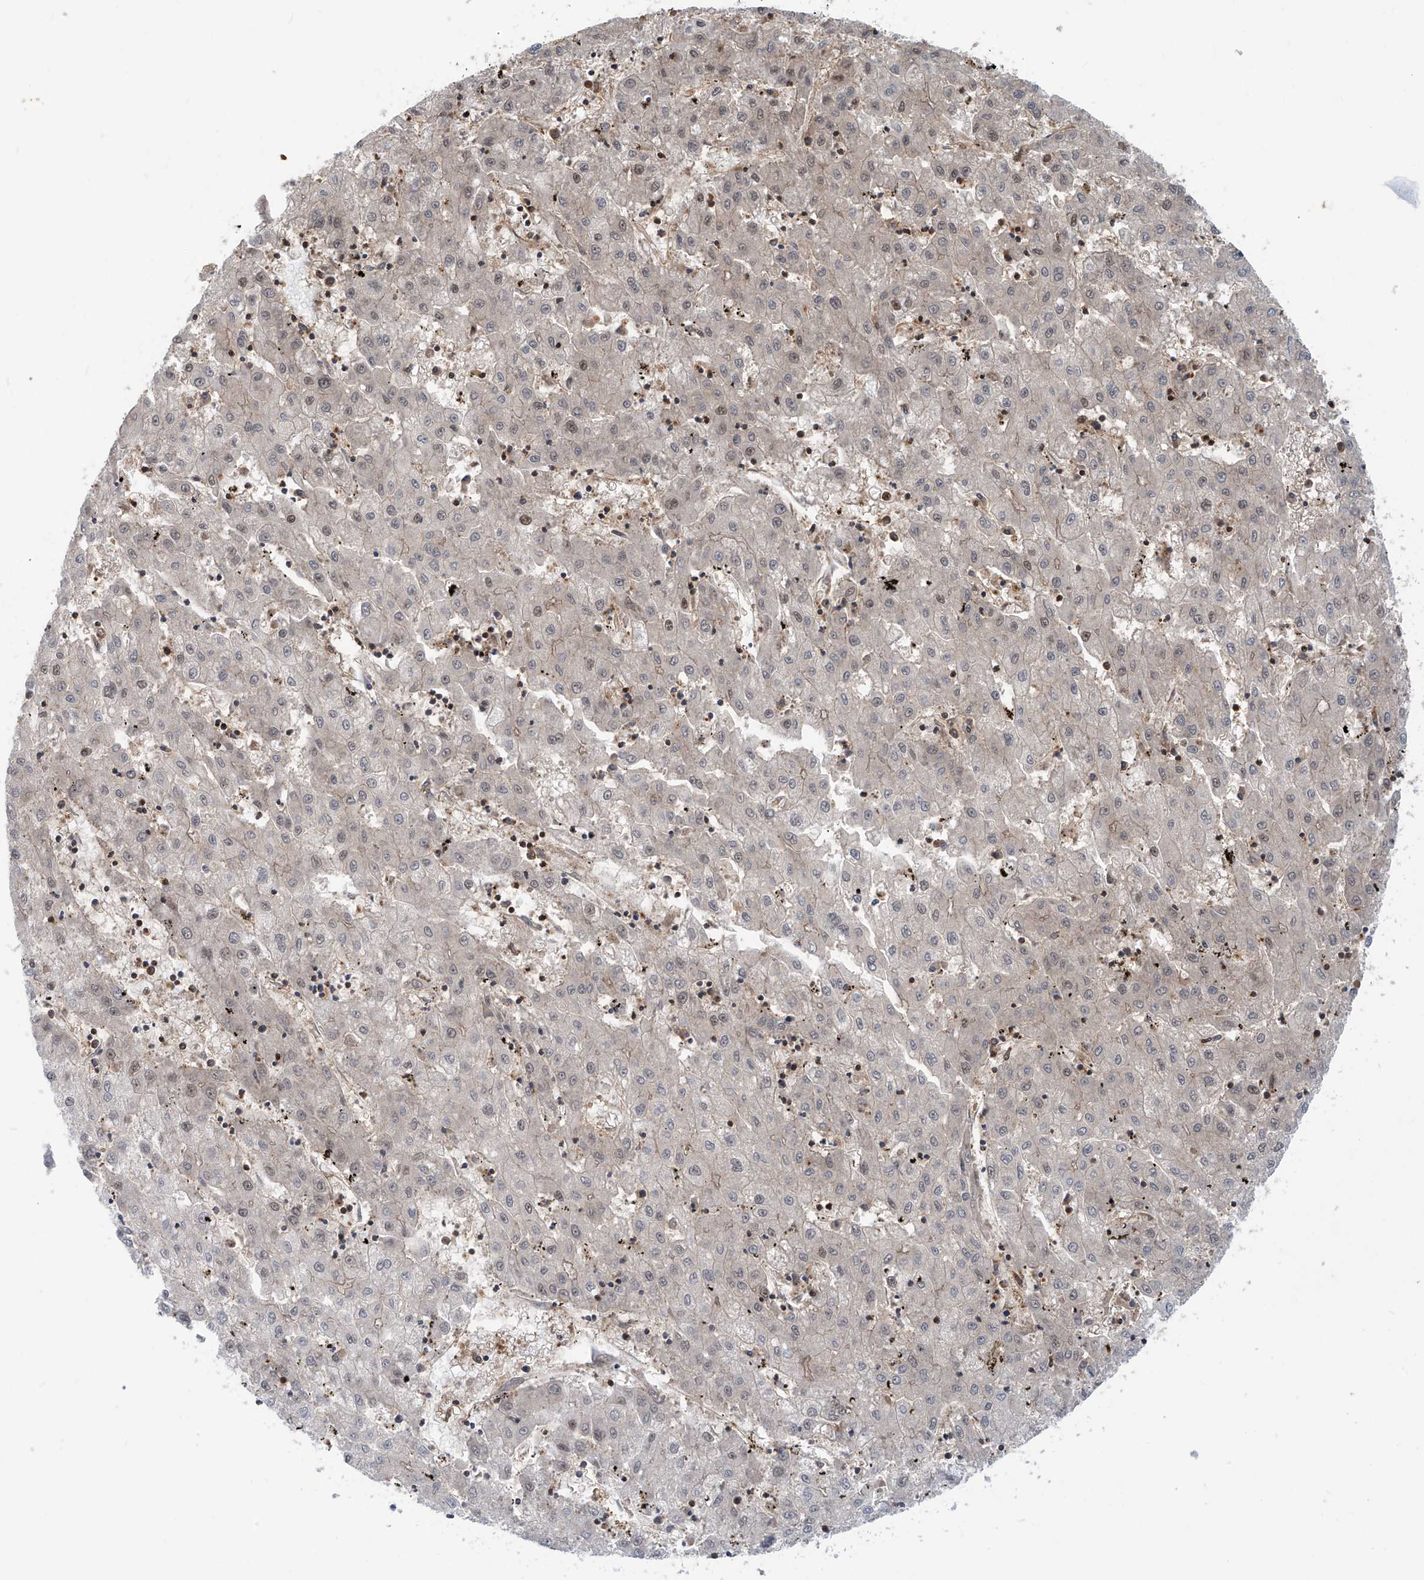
{"staining": {"intensity": "moderate", "quantity": "<25%", "location": "nuclear"}, "tissue": "liver cancer", "cell_type": "Tumor cells", "image_type": "cancer", "snomed": [{"axis": "morphology", "description": "Carcinoma, Hepatocellular, NOS"}, {"axis": "topography", "description": "Liver"}], "caption": "The immunohistochemical stain highlights moderate nuclear positivity in tumor cells of liver cancer tissue. (DAB (3,3'-diaminobenzidine) = brown stain, brightfield microscopy at high magnification).", "gene": "LAGE3", "patient": {"sex": "male", "age": 72}}